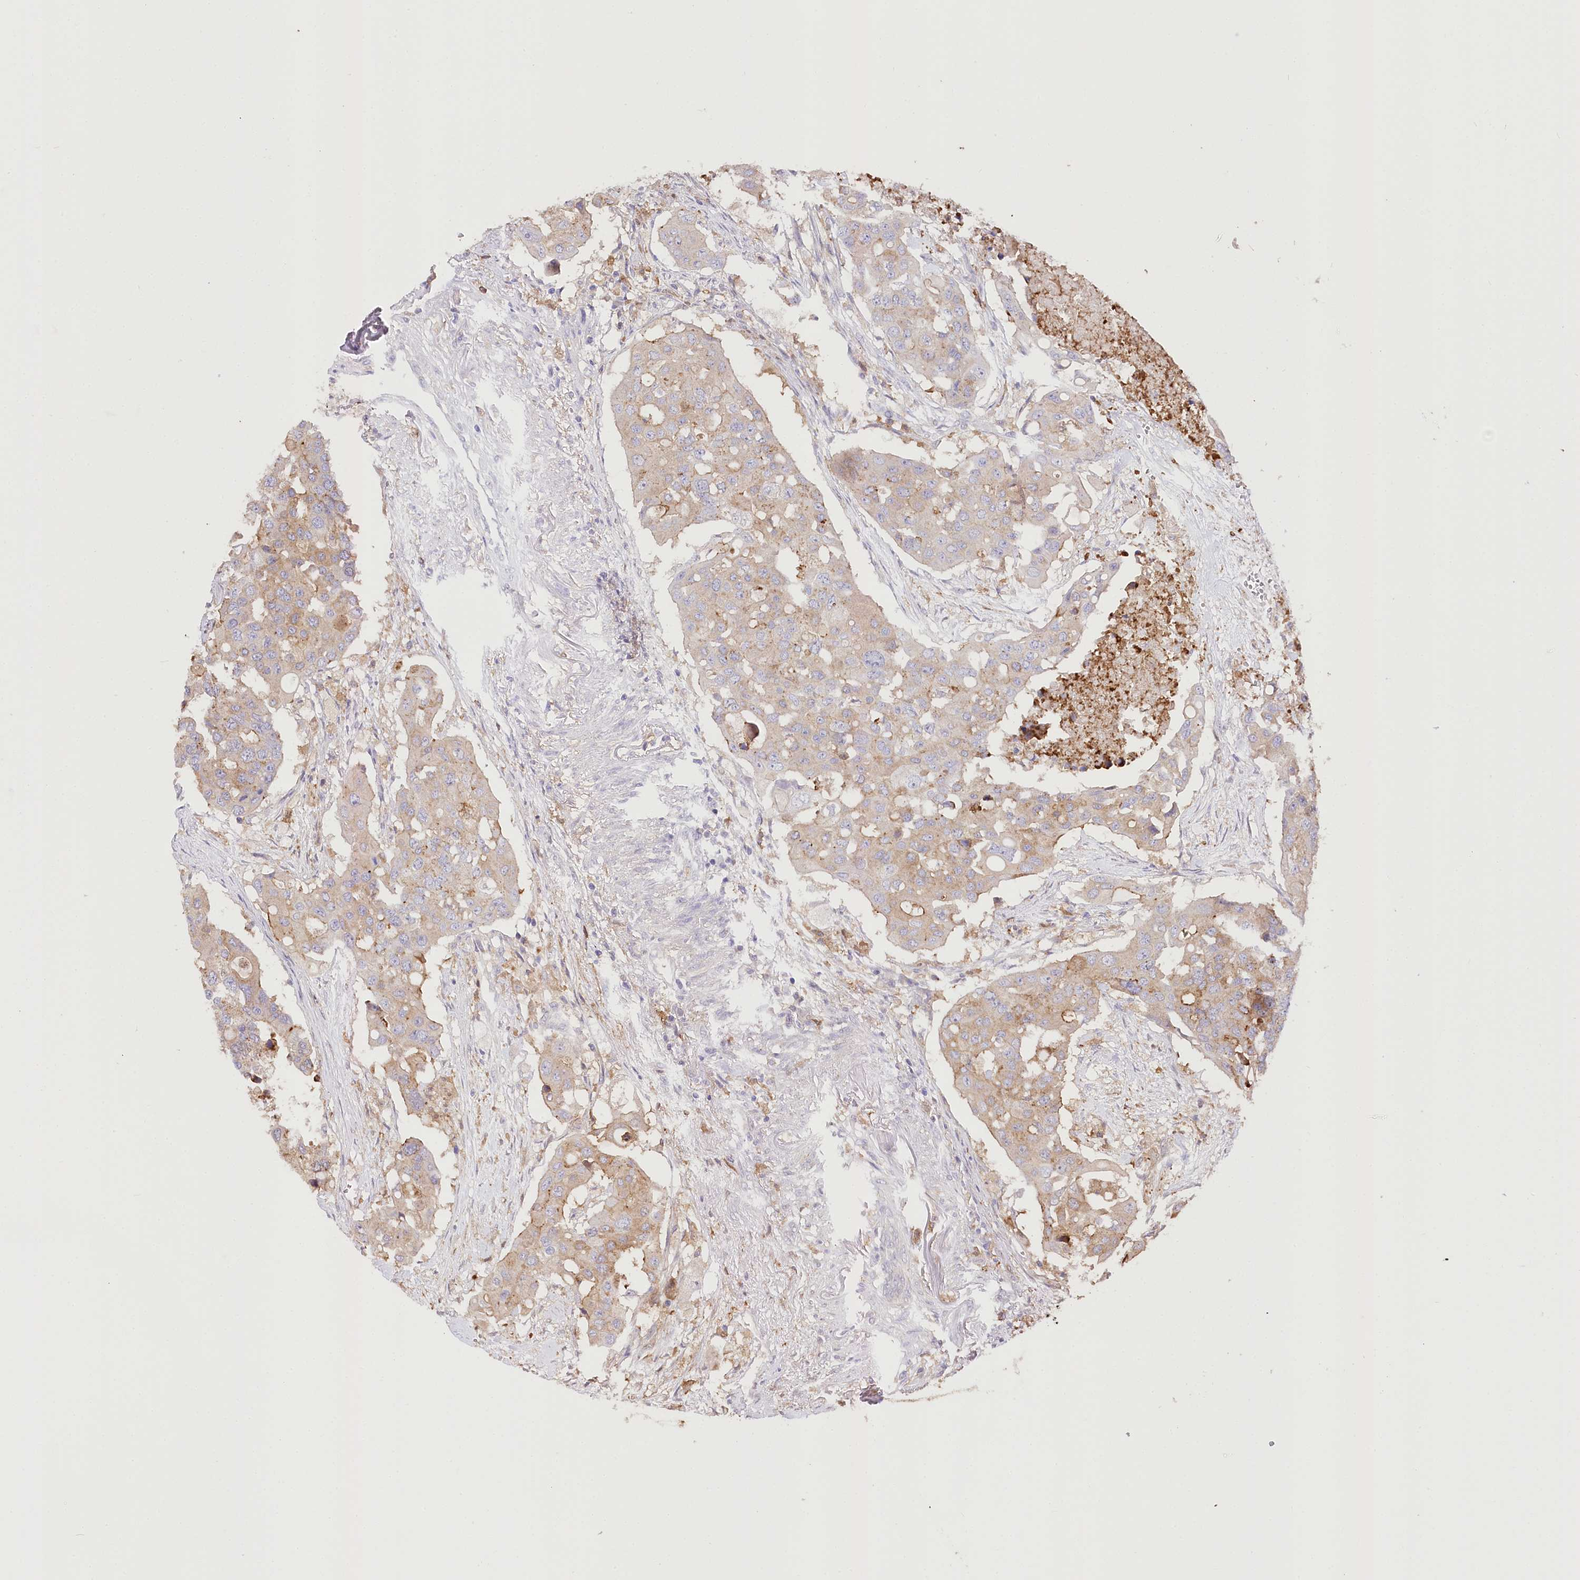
{"staining": {"intensity": "weak", "quantity": "25%-75%", "location": "cytoplasmic/membranous"}, "tissue": "colorectal cancer", "cell_type": "Tumor cells", "image_type": "cancer", "snomed": [{"axis": "morphology", "description": "Adenocarcinoma, NOS"}, {"axis": "topography", "description": "Colon"}], "caption": "Colorectal adenocarcinoma was stained to show a protein in brown. There is low levels of weak cytoplasmic/membranous positivity in about 25%-75% of tumor cells.", "gene": "UGP2", "patient": {"sex": "male", "age": 77}}